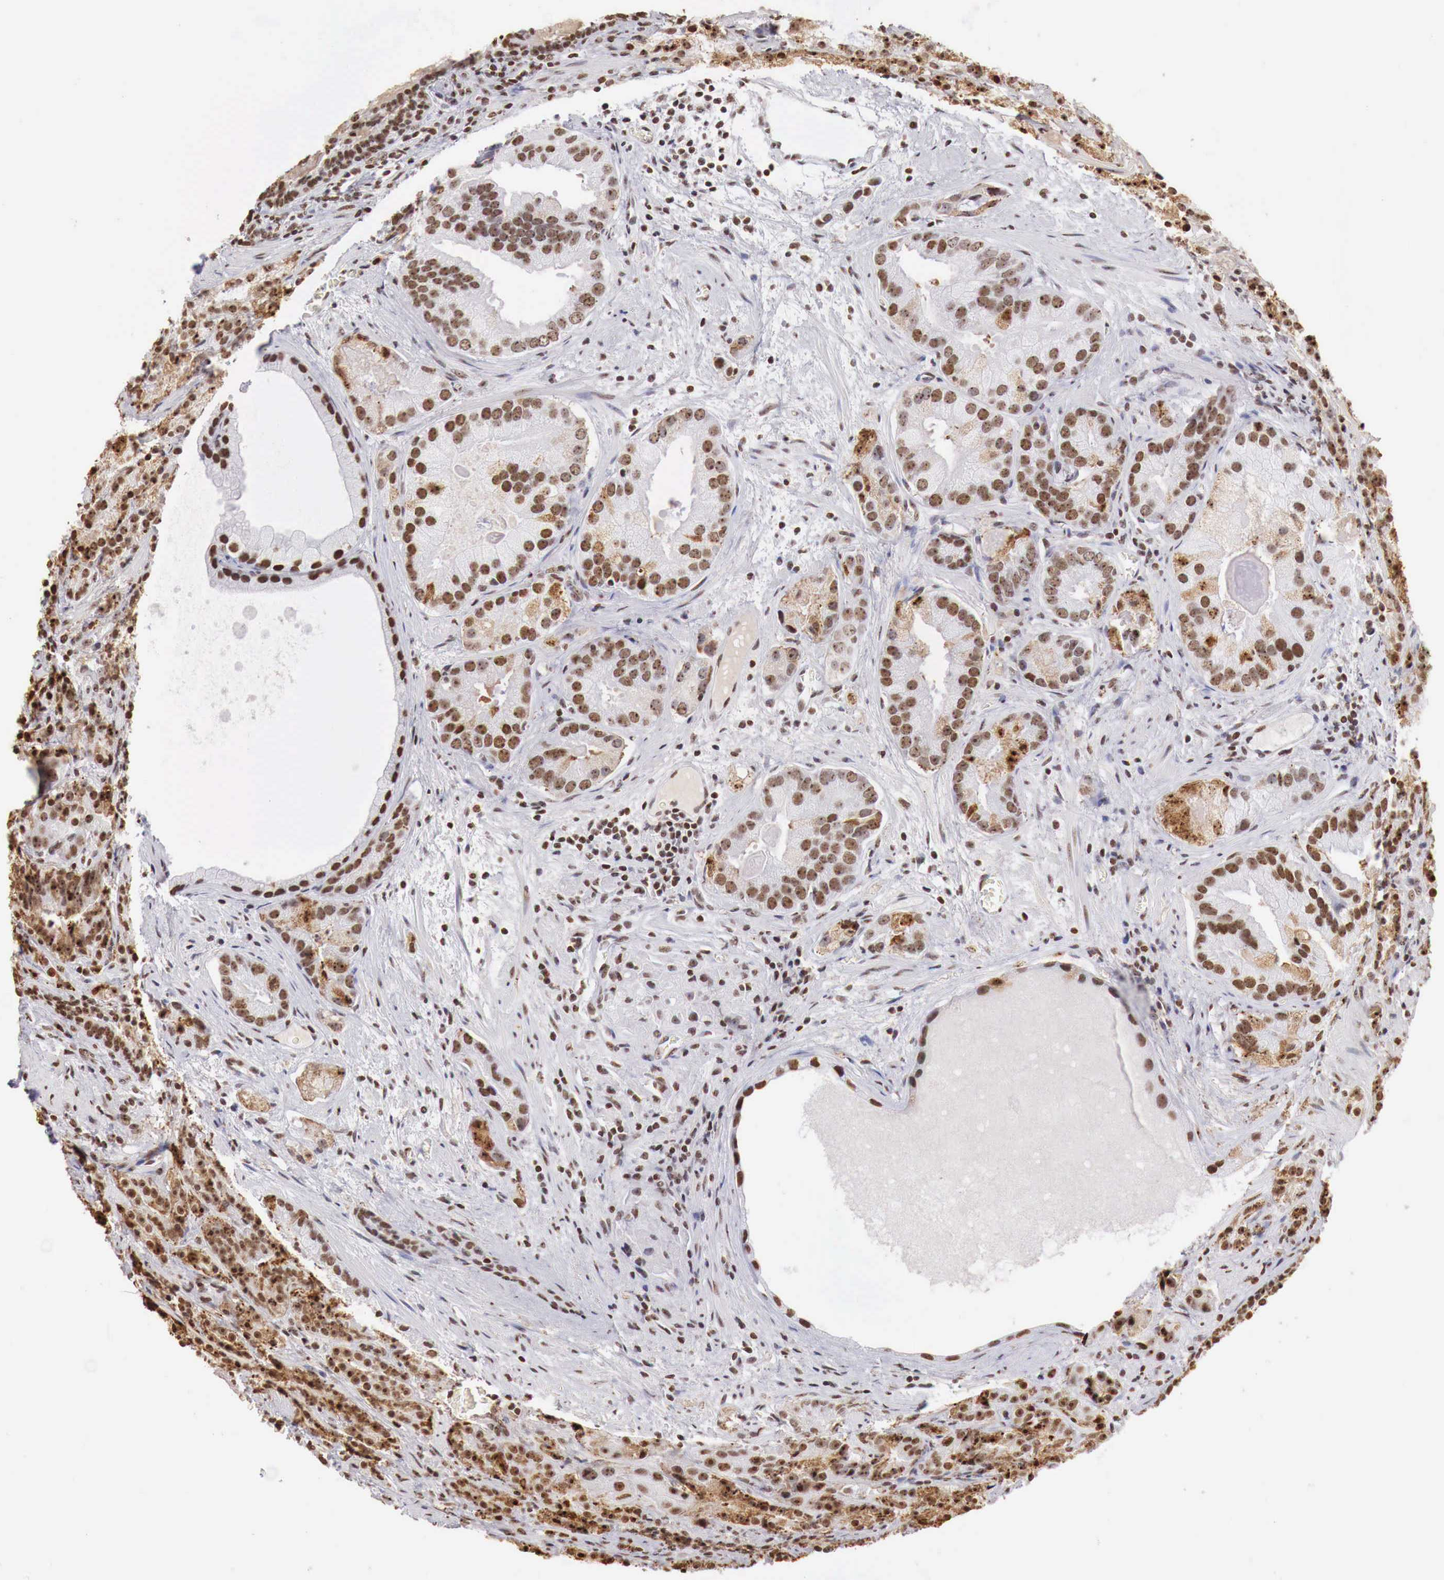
{"staining": {"intensity": "strong", "quantity": ">75%", "location": "nuclear"}, "tissue": "prostate cancer", "cell_type": "Tumor cells", "image_type": "cancer", "snomed": [{"axis": "morphology", "description": "Adenocarcinoma, Medium grade"}, {"axis": "topography", "description": "Prostate"}], "caption": "Brown immunohistochemical staining in adenocarcinoma (medium-grade) (prostate) displays strong nuclear positivity in about >75% of tumor cells.", "gene": "DKC1", "patient": {"sex": "male", "age": 70}}